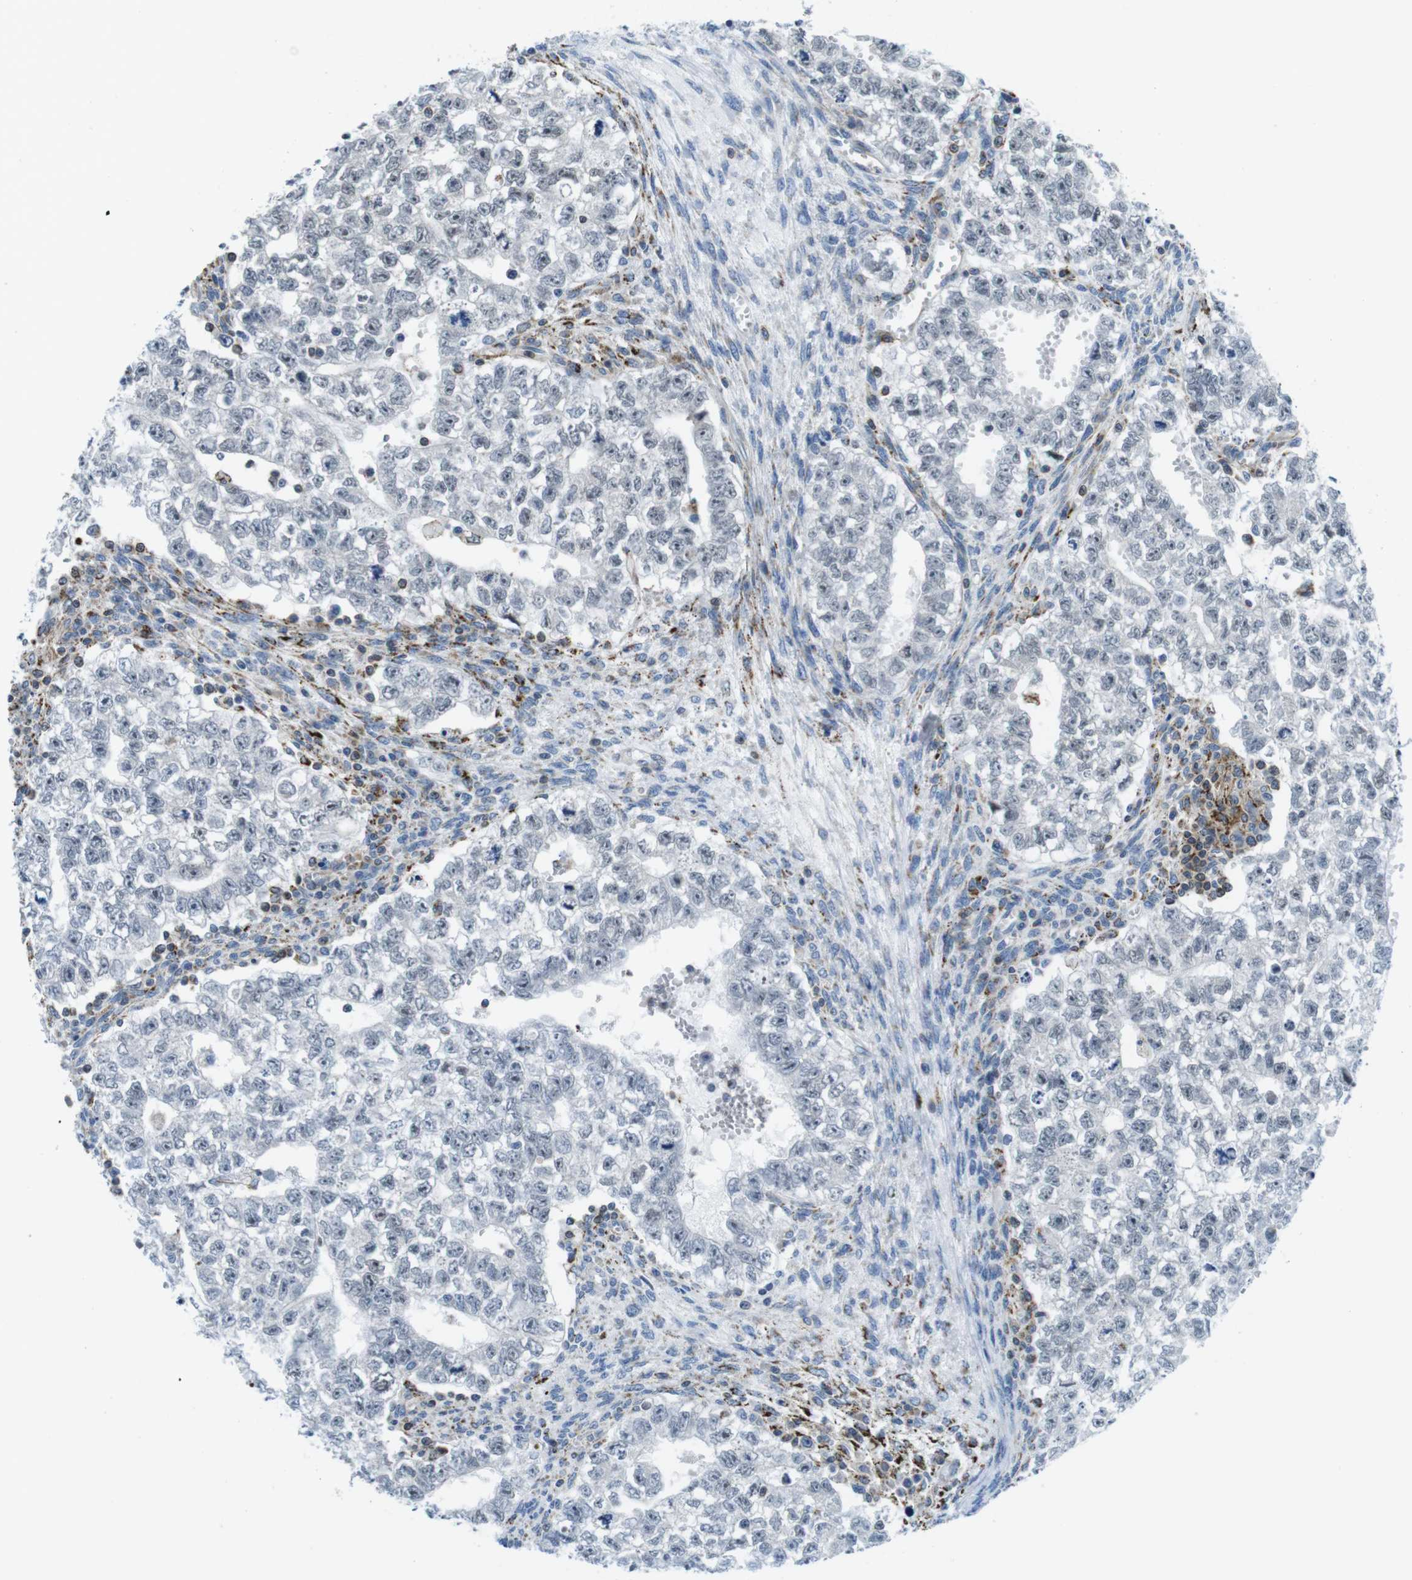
{"staining": {"intensity": "negative", "quantity": "none", "location": "none"}, "tissue": "testis cancer", "cell_type": "Tumor cells", "image_type": "cancer", "snomed": [{"axis": "morphology", "description": "Seminoma, NOS"}, {"axis": "morphology", "description": "Carcinoma, Embryonal, NOS"}, {"axis": "topography", "description": "Testis"}], "caption": "Image shows no protein positivity in tumor cells of testis cancer tissue.", "gene": "KCNE3", "patient": {"sex": "male", "age": 38}}